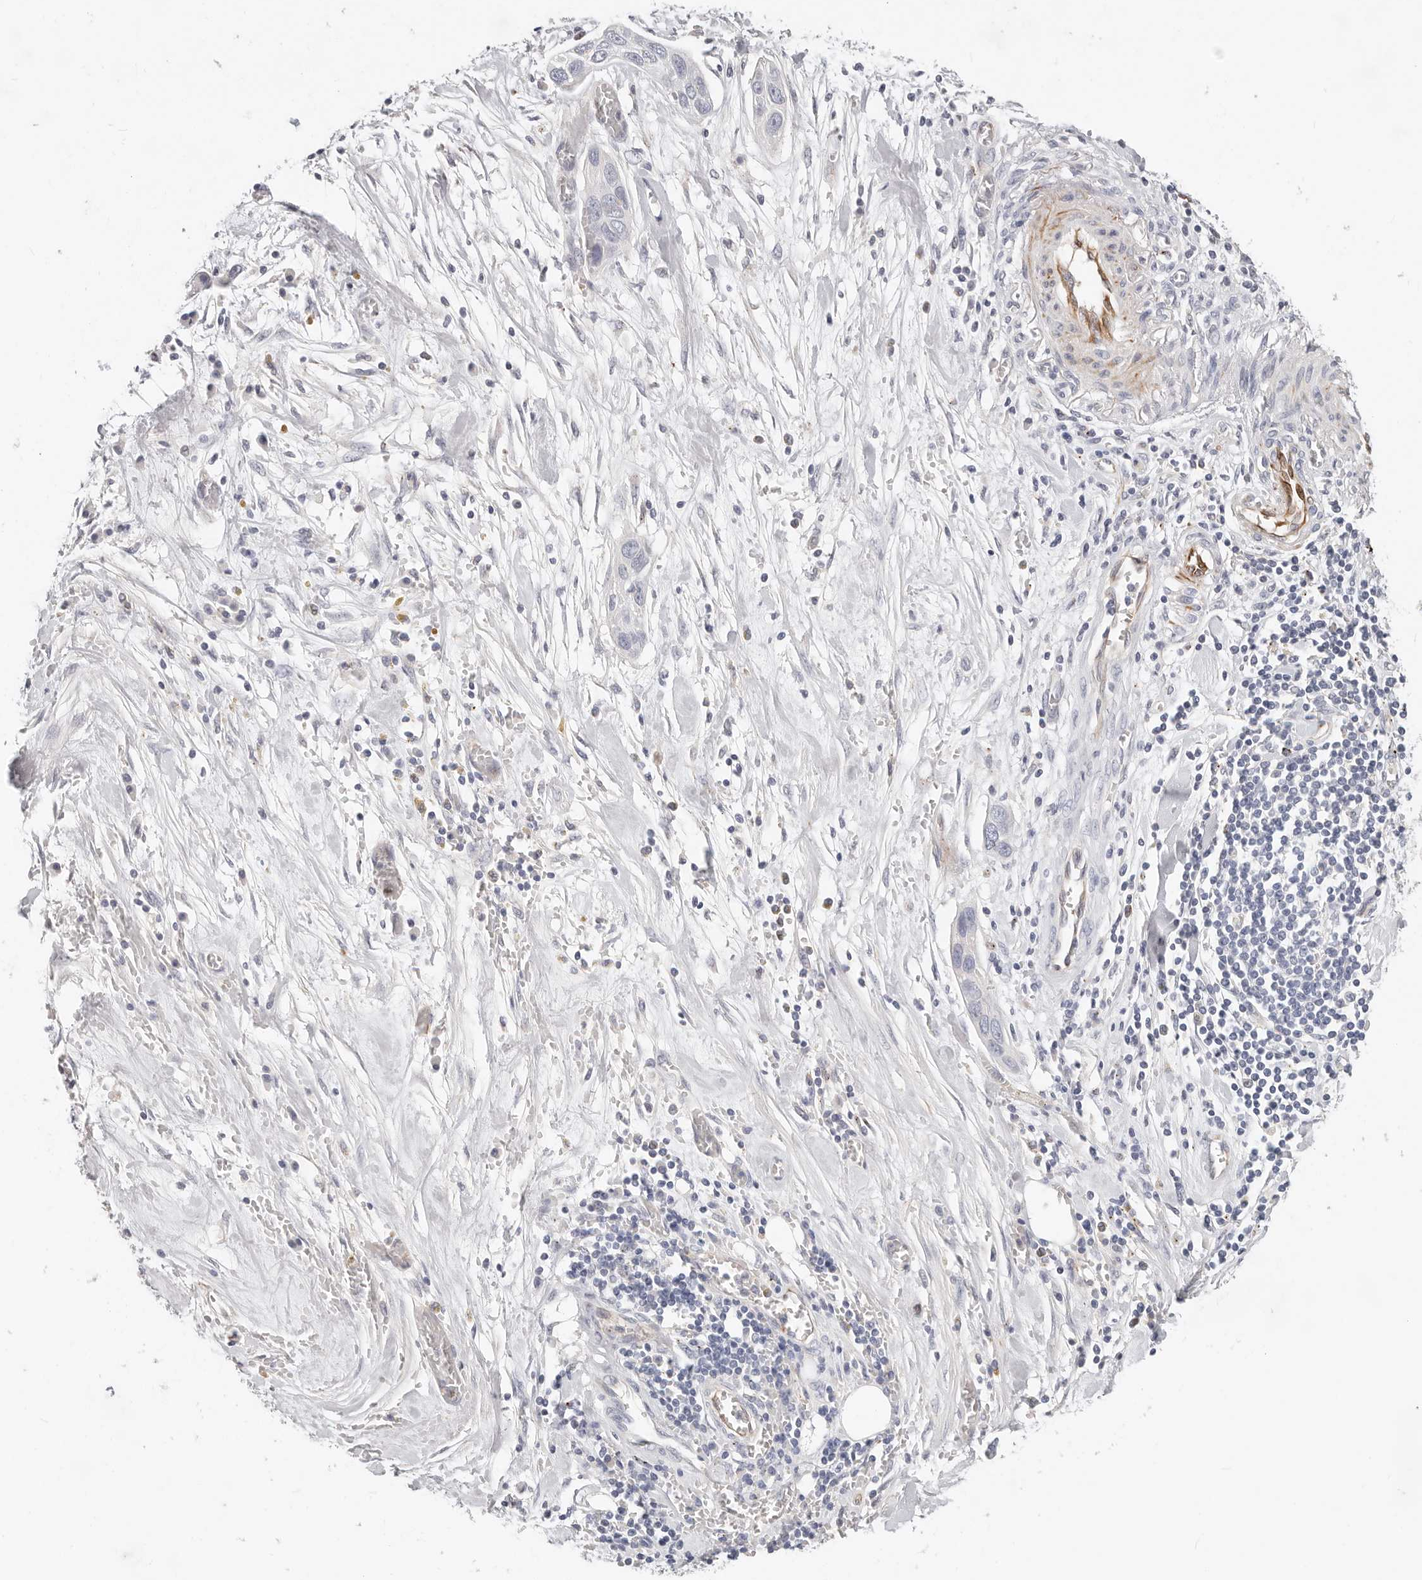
{"staining": {"intensity": "negative", "quantity": "none", "location": "none"}, "tissue": "pancreatic cancer", "cell_type": "Tumor cells", "image_type": "cancer", "snomed": [{"axis": "morphology", "description": "Adenocarcinoma, NOS"}, {"axis": "topography", "description": "Pancreas"}], "caption": "Histopathology image shows no significant protein staining in tumor cells of pancreatic cancer (adenocarcinoma).", "gene": "ZRANB1", "patient": {"sex": "female", "age": 60}}